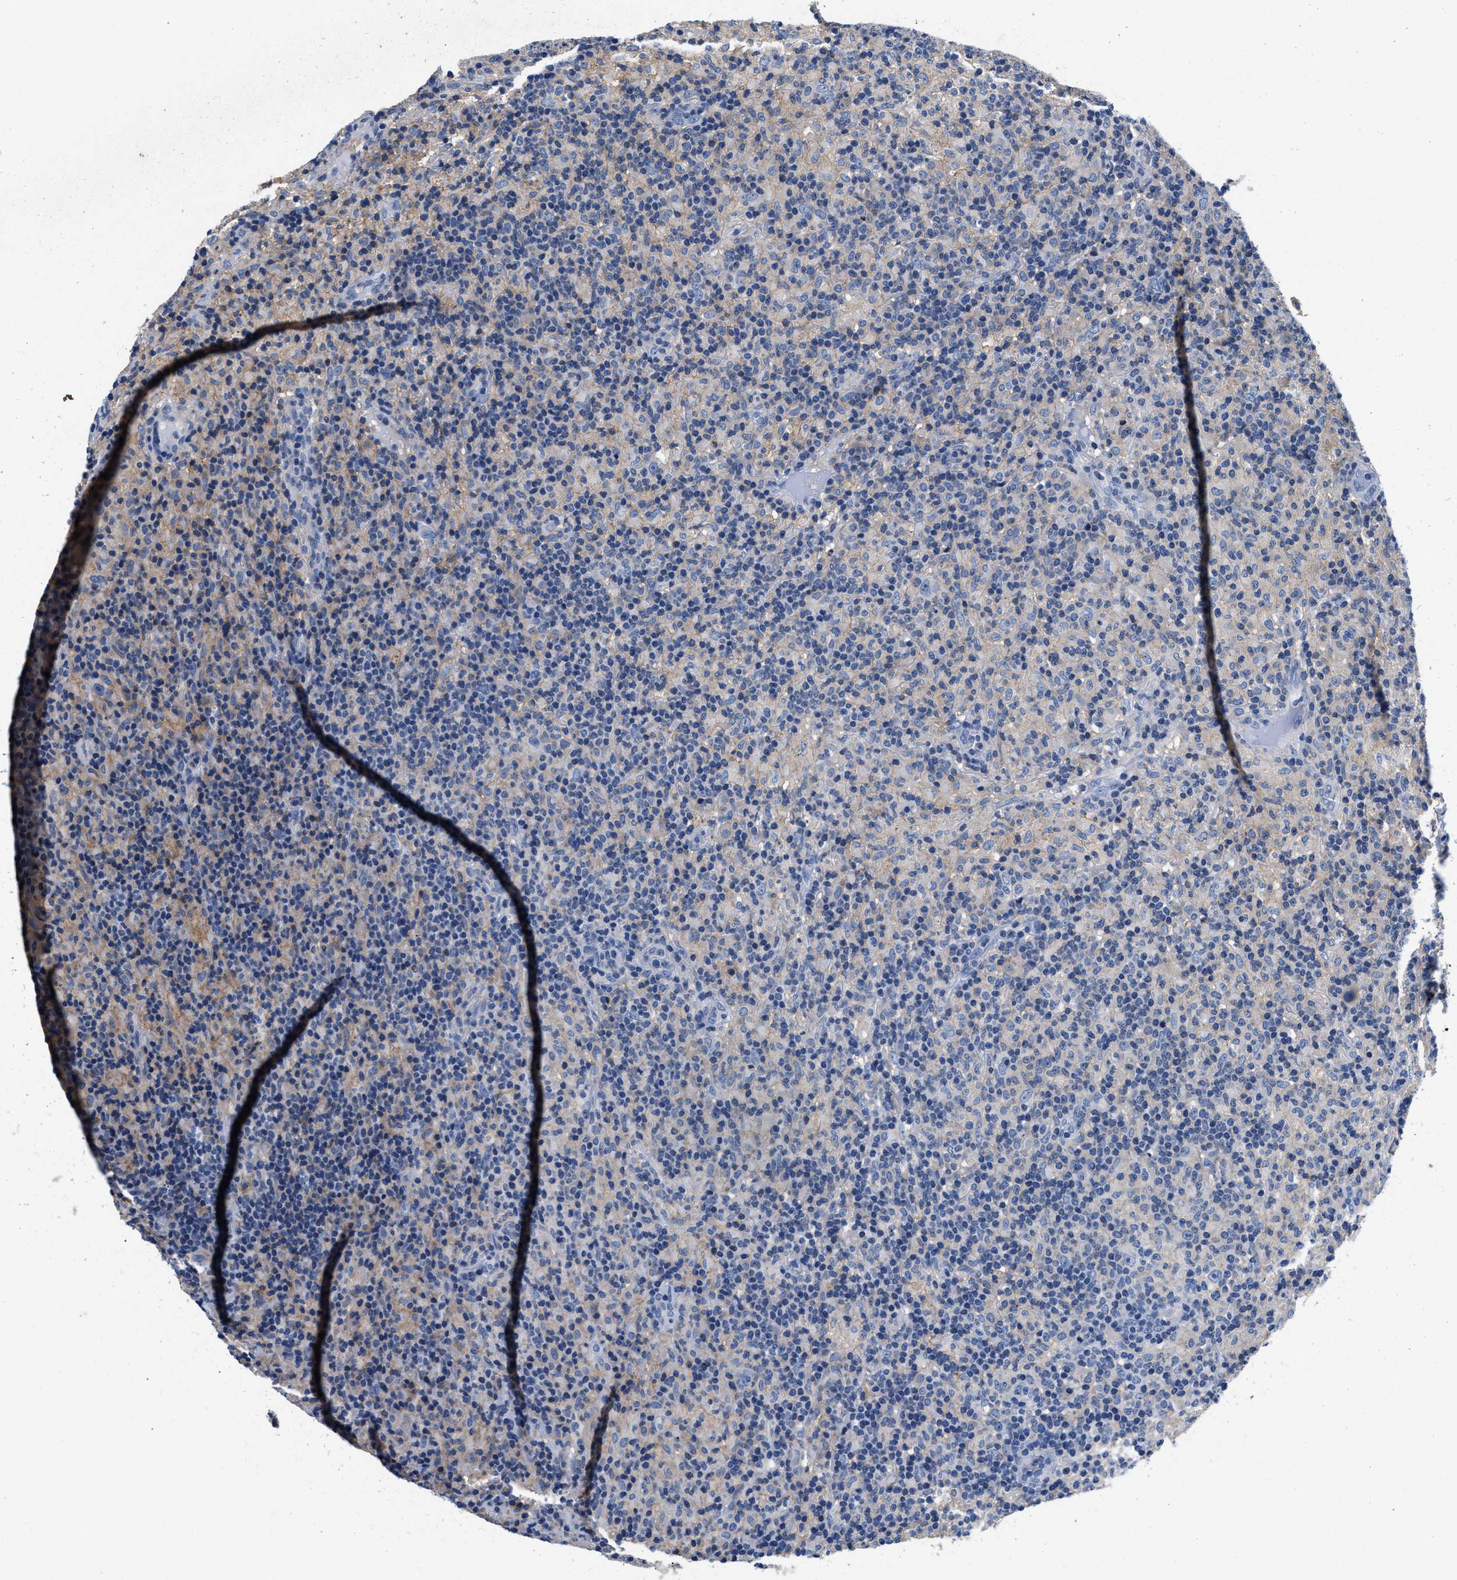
{"staining": {"intensity": "negative", "quantity": "none", "location": "none"}, "tissue": "lymphoma", "cell_type": "Tumor cells", "image_type": "cancer", "snomed": [{"axis": "morphology", "description": "Hodgkin's disease, NOS"}, {"axis": "topography", "description": "Lymph node"}], "caption": "There is no significant positivity in tumor cells of Hodgkin's disease. (Brightfield microscopy of DAB (3,3'-diaminobenzidine) immunohistochemistry (IHC) at high magnification).", "gene": "GNAI3", "patient": {"sex": "male", "age": 70}}